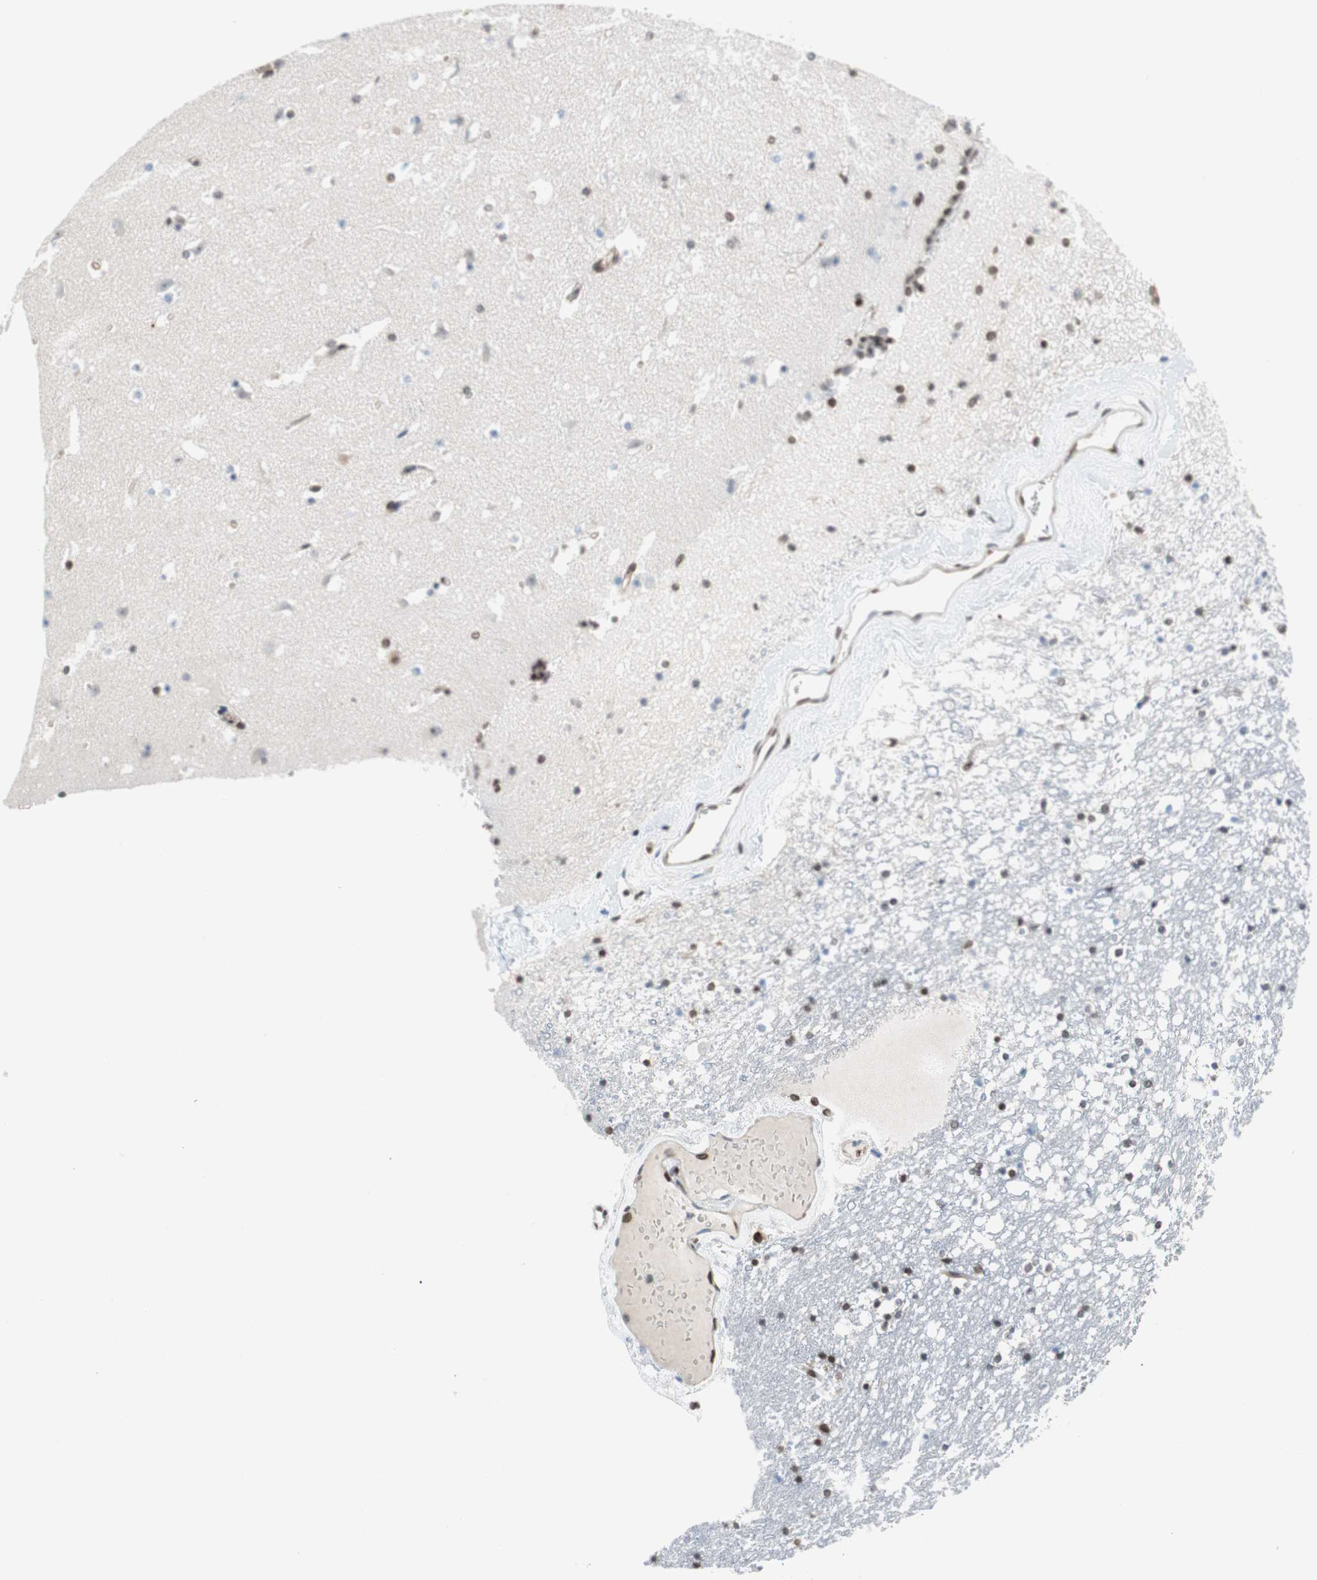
{"staining": {"intensity": "negative", "quantity": "none", "location": "none"}, "tissue": "caudate", "cell_type": "Glial cells", "image_type": "normal", "snomed": [{"axis": "morphology", "description": "Normal tissue, NOS"}, {"axis": "topography", "description": "Lateral ventricle wall"}], "caption": "Immunohistochemistry (IHC) of unremarkable caudate reveals no expression in glial cells.", "gene": "ZNF512B", "patient": {"sex": "male", "age": 45}}